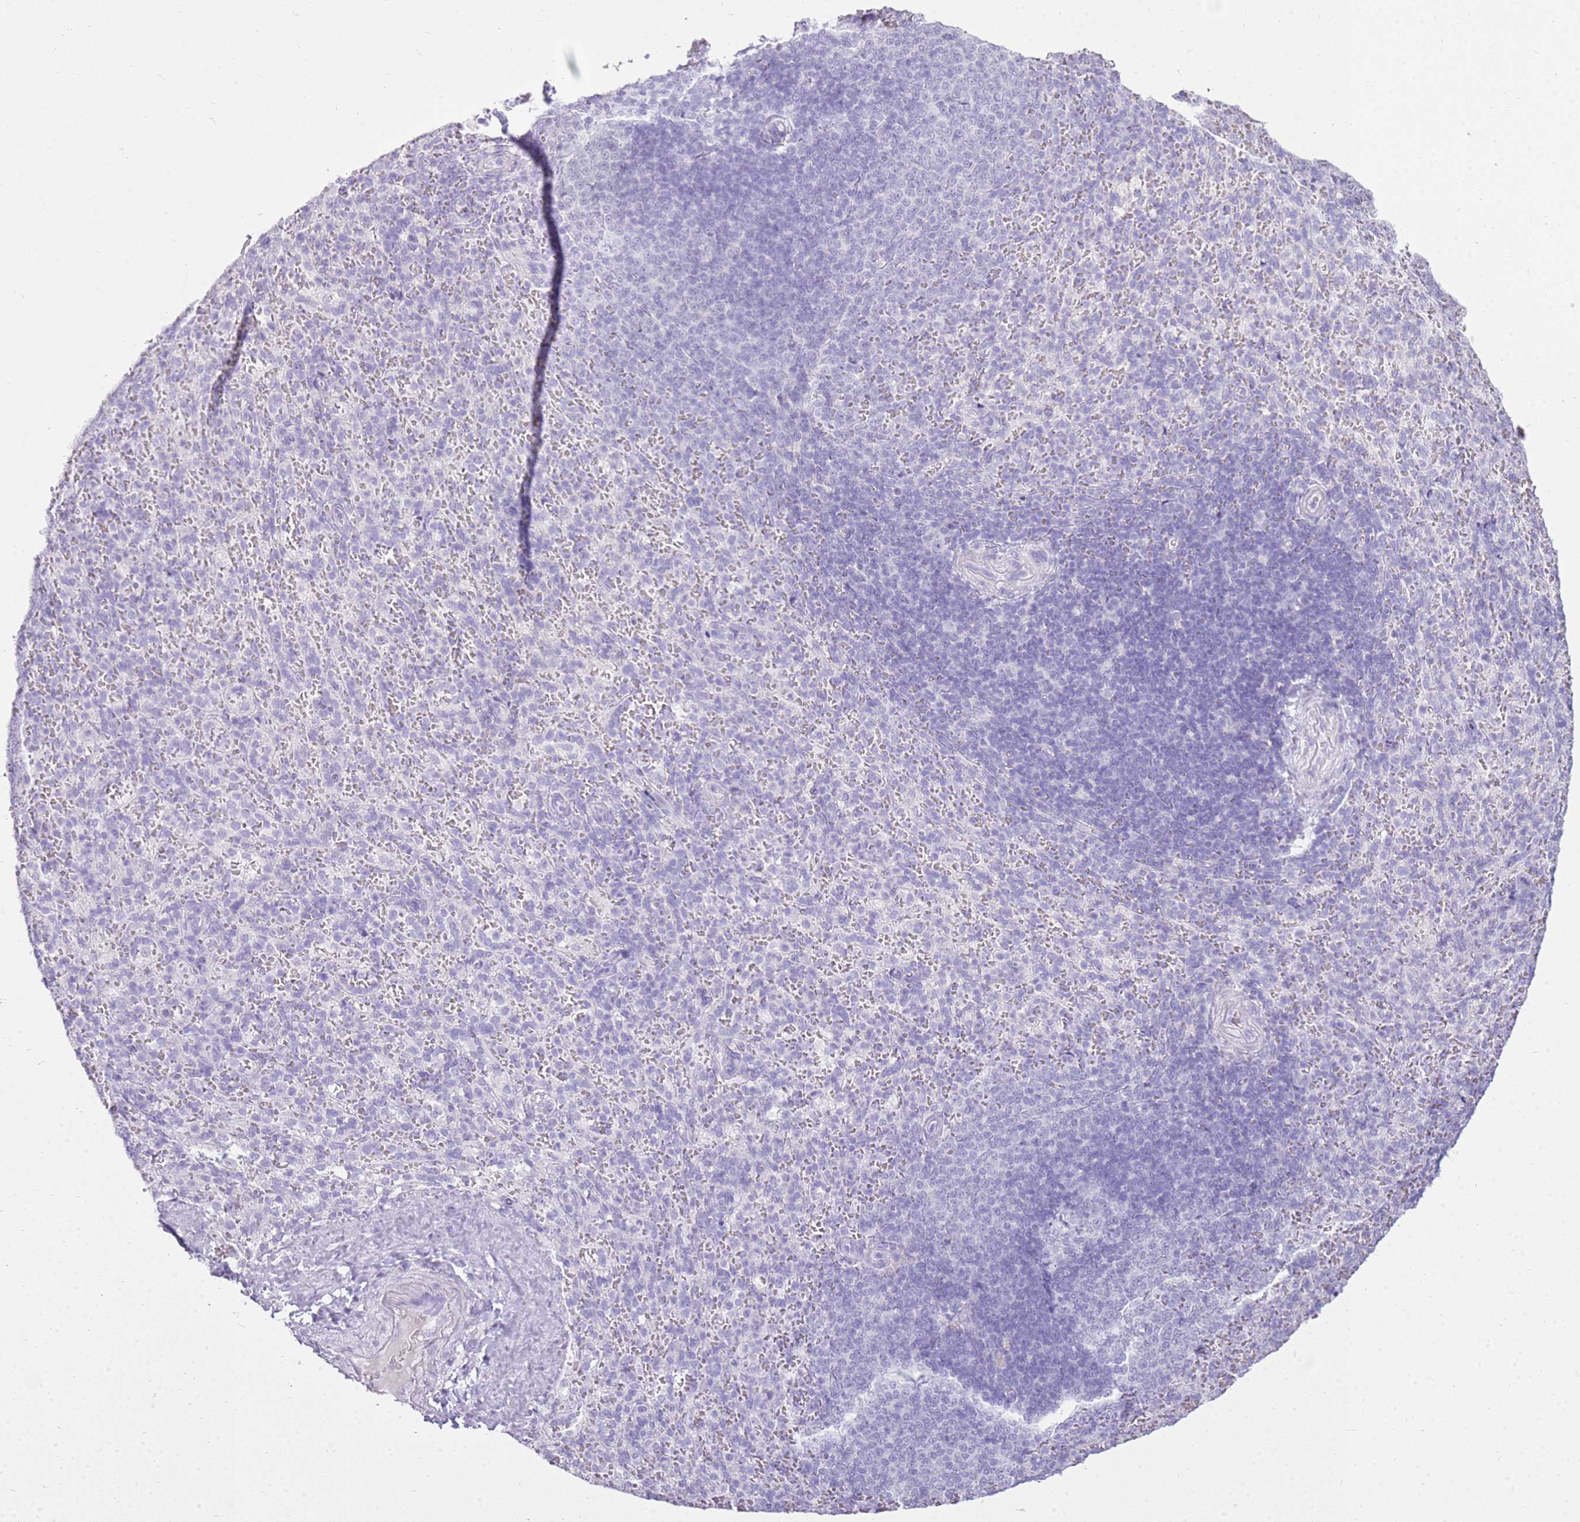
{"staining": {"intensity": "negative", "quantity": "none", "location": "none"}, "tissue": "spleen", "cell_type": "Cells in red pulp", "image_type": "normal", "snomed": [{"axis": "morphology", "description": "Normal tissue, NOS"}, {"axis": "topography", "description": "Spleen"}], "caption": "An image of human spleen is negative for staining in cells in red pulp. The staining was performed using DAB (3,3'-diaminobenzidine) to visualize the protein expression in brown, while the nuclei were stained in blue with hematoxylin (Magnification: 20x).", "gene": "CA8", "patient": {"sex": "female", "age": 21}}